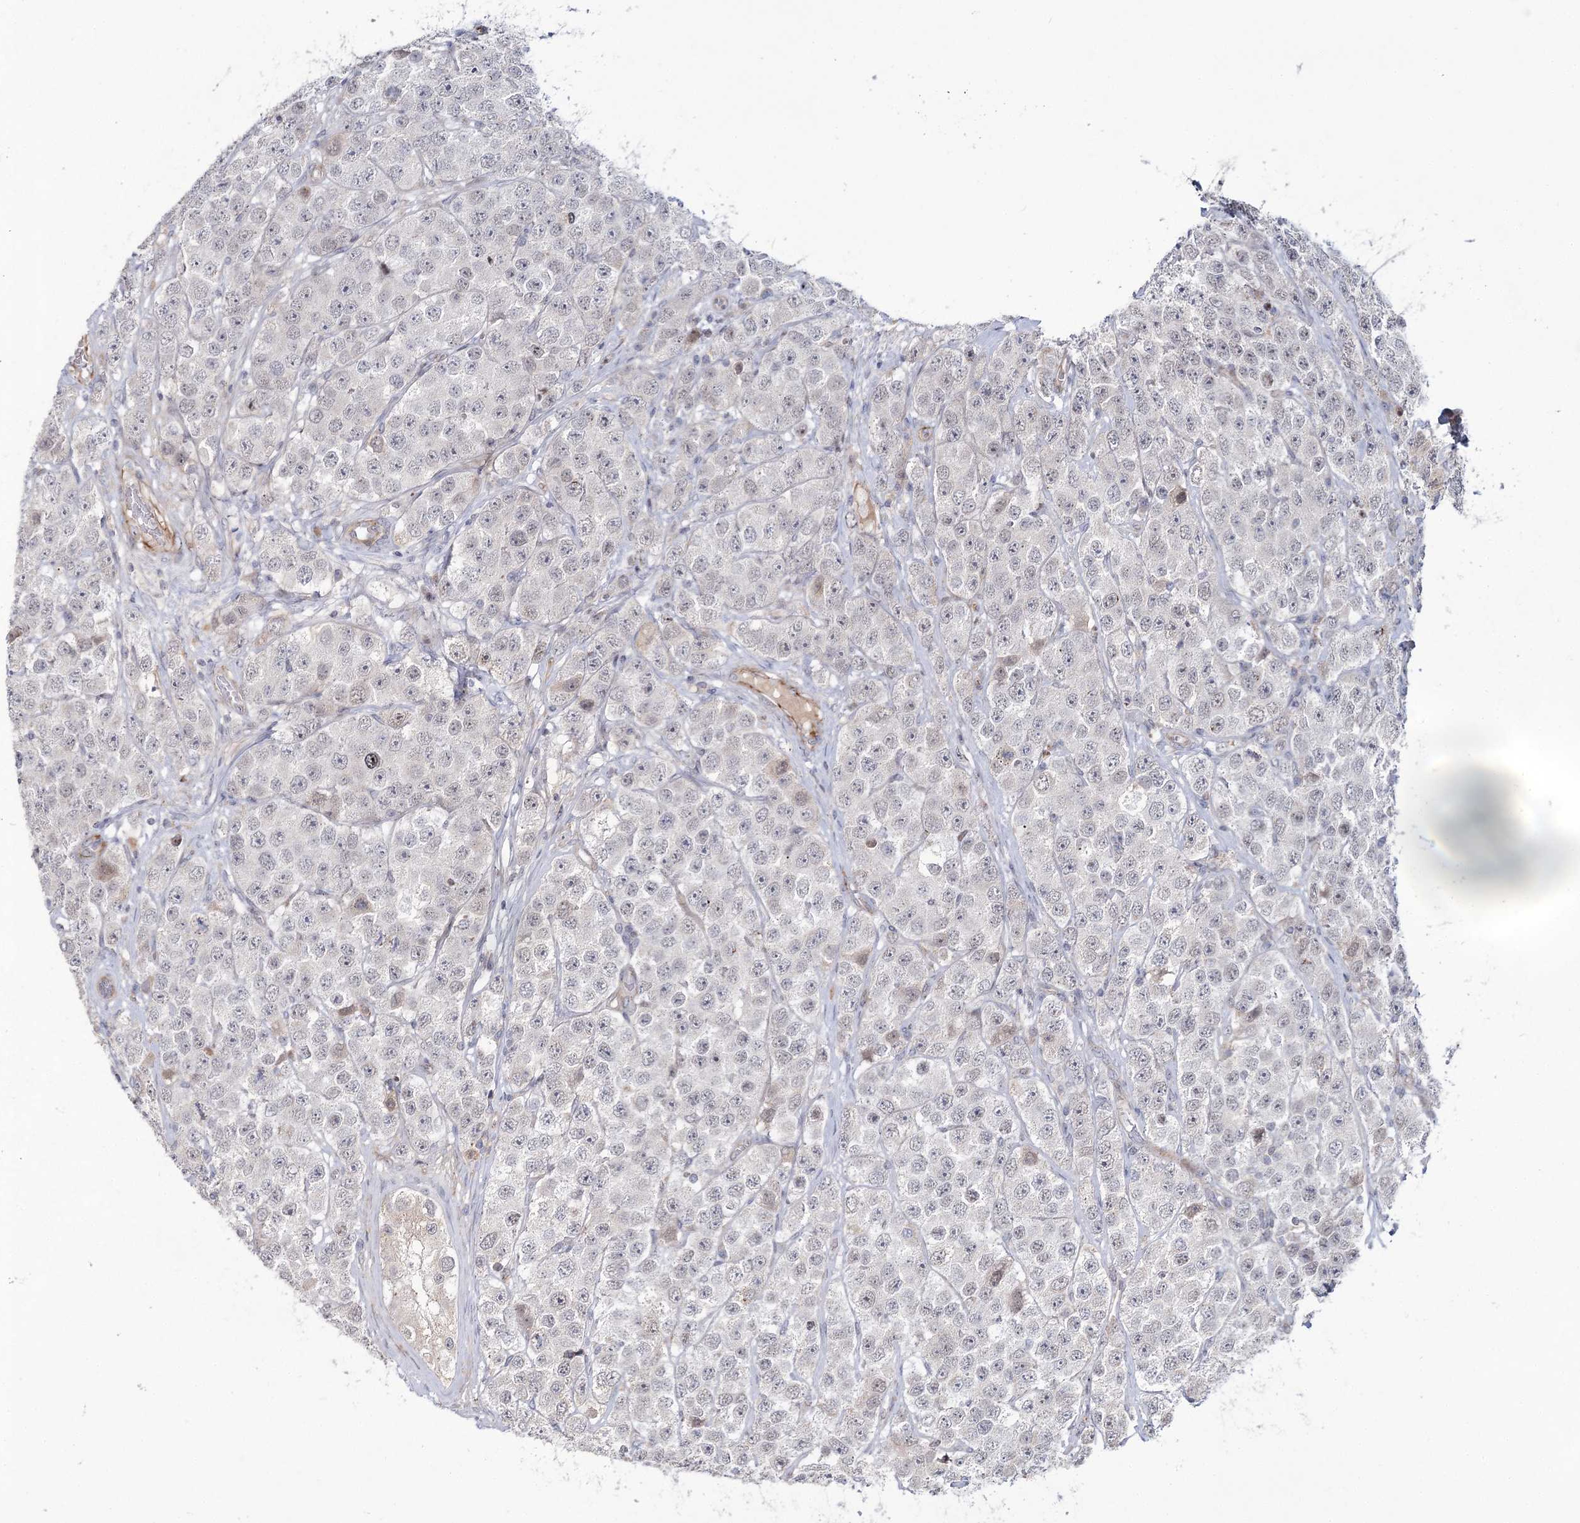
{"staining": {"intensity": "negative", "quantity": "none", "location": "none"}, "tissue": "testis cancer", "cell_type": "Tumor cells", "image_type": "cancer", "snomed": [{"axis": "morphology", "description": "Seminoma, NOS"}, {"axis": "topography", "description": "Testis"}], "caption": "The photomicrograph exhibits no significant staining in tumor cells of seminoma (testis). Brightfield microscopy of immunohistochemistry (IHC) stained with DAB (3,3'-diaminobenzidine) (brown) and hematoxylin (blue), captured at high magnification.", "gene": "ATL2", "patient": {"sex": "male", "age": 28}}